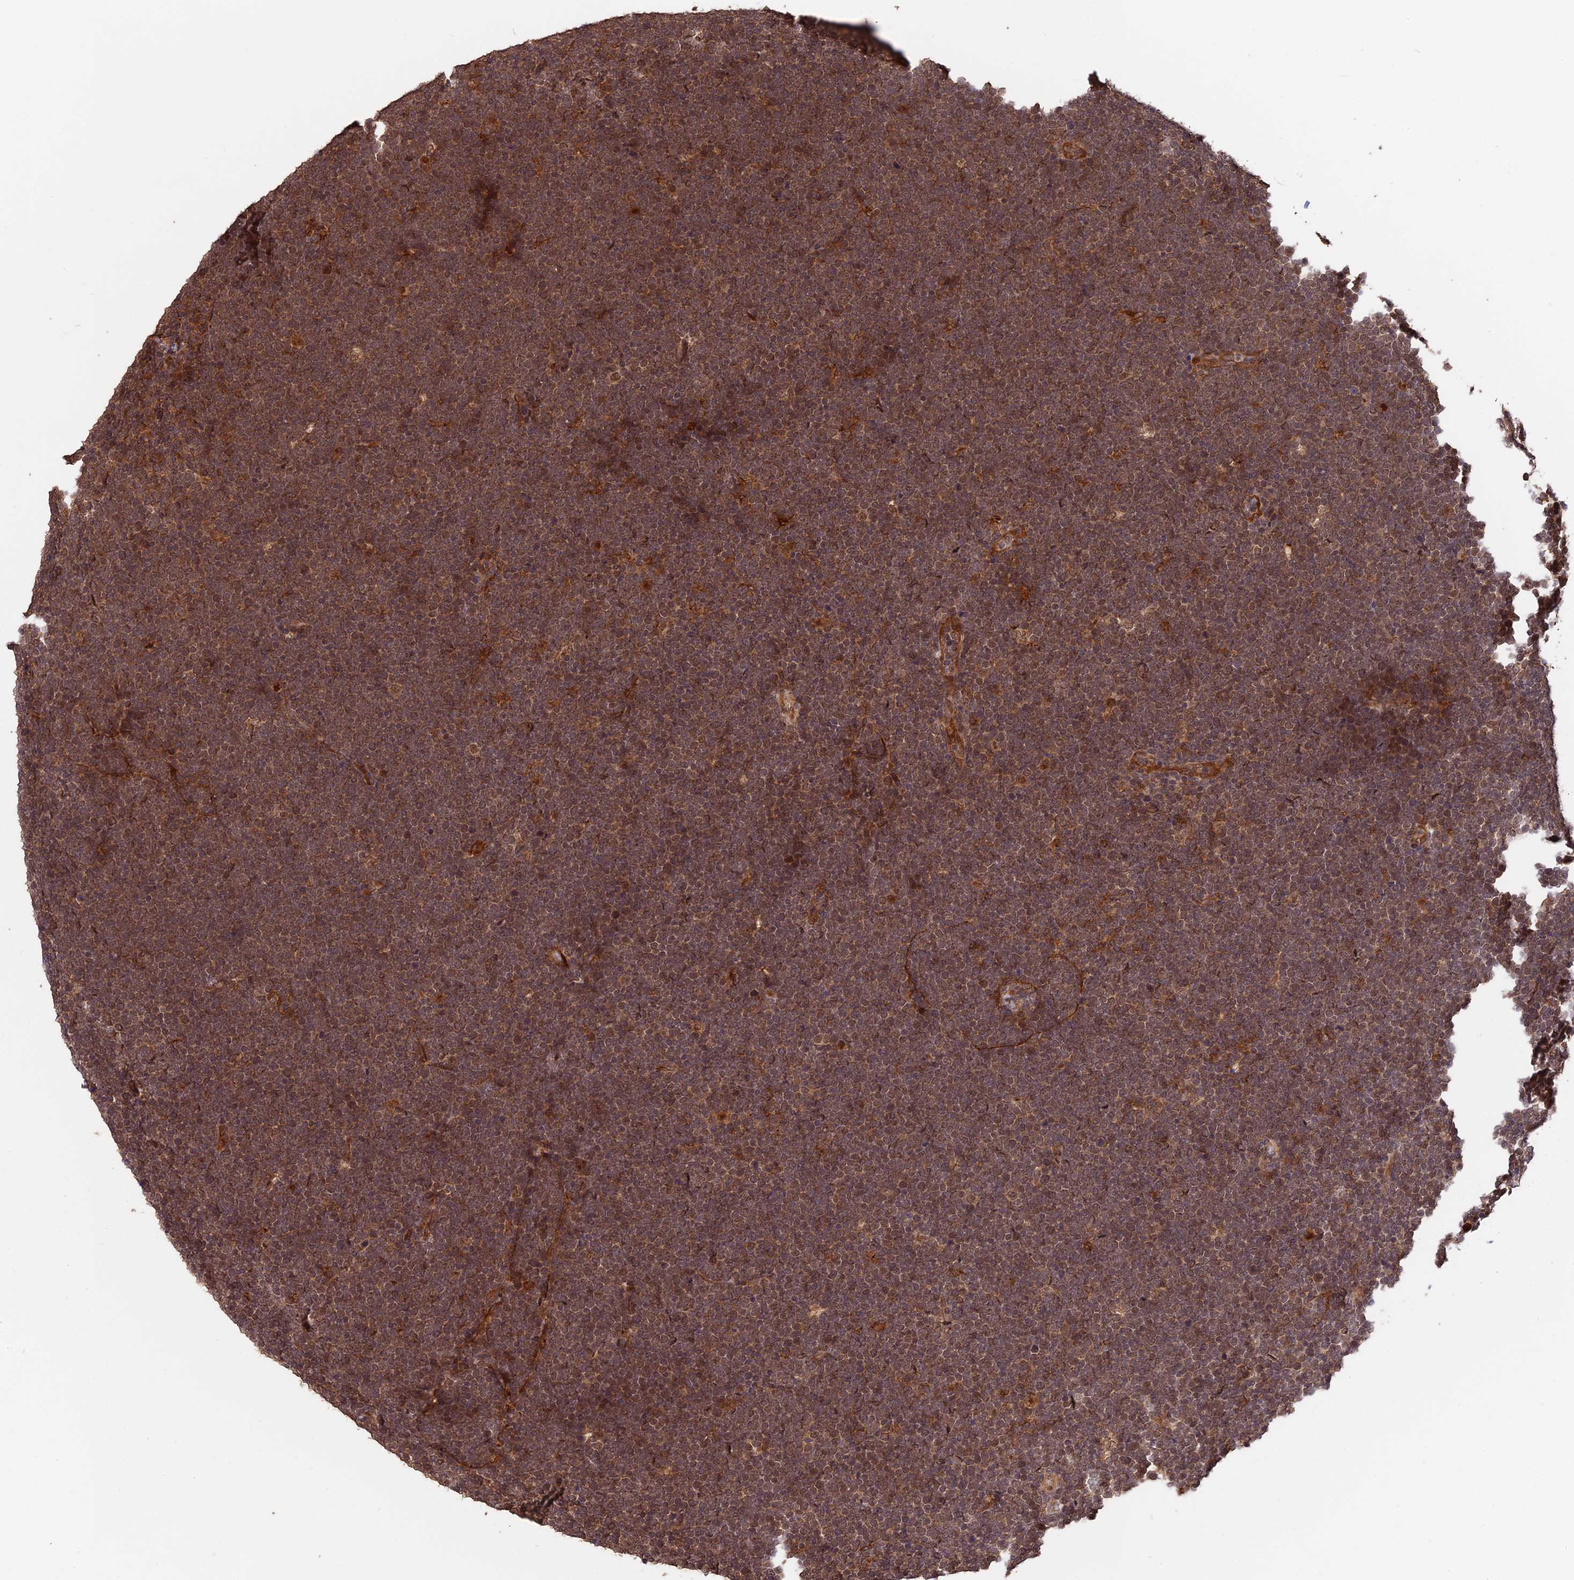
{"staining": {"intensity": "moderate", "quantity": ">75%", "location": "cytoplasmic/membranous,nuclear"}, "tissue": "lymphoma", "cell_type": "Tumor cells", "image_type": "cancer", "snomed": [{"axis": "morphology", "description": "Malignant lymphoma, non-Hodgkin's type, High grade"}, {"axis": "topography", "description": "Lymph node"}], "caption": "This is a micrograph of immunohistochemistry staining of malignant lymphoma, non-Hodgkin's type (high-grade), which shows moderate staining in the cytoplasmic/membranous and nuclear of tumor cells.", "gene": "ESCO1", "patient": {"sex": "male", "age": 13}}